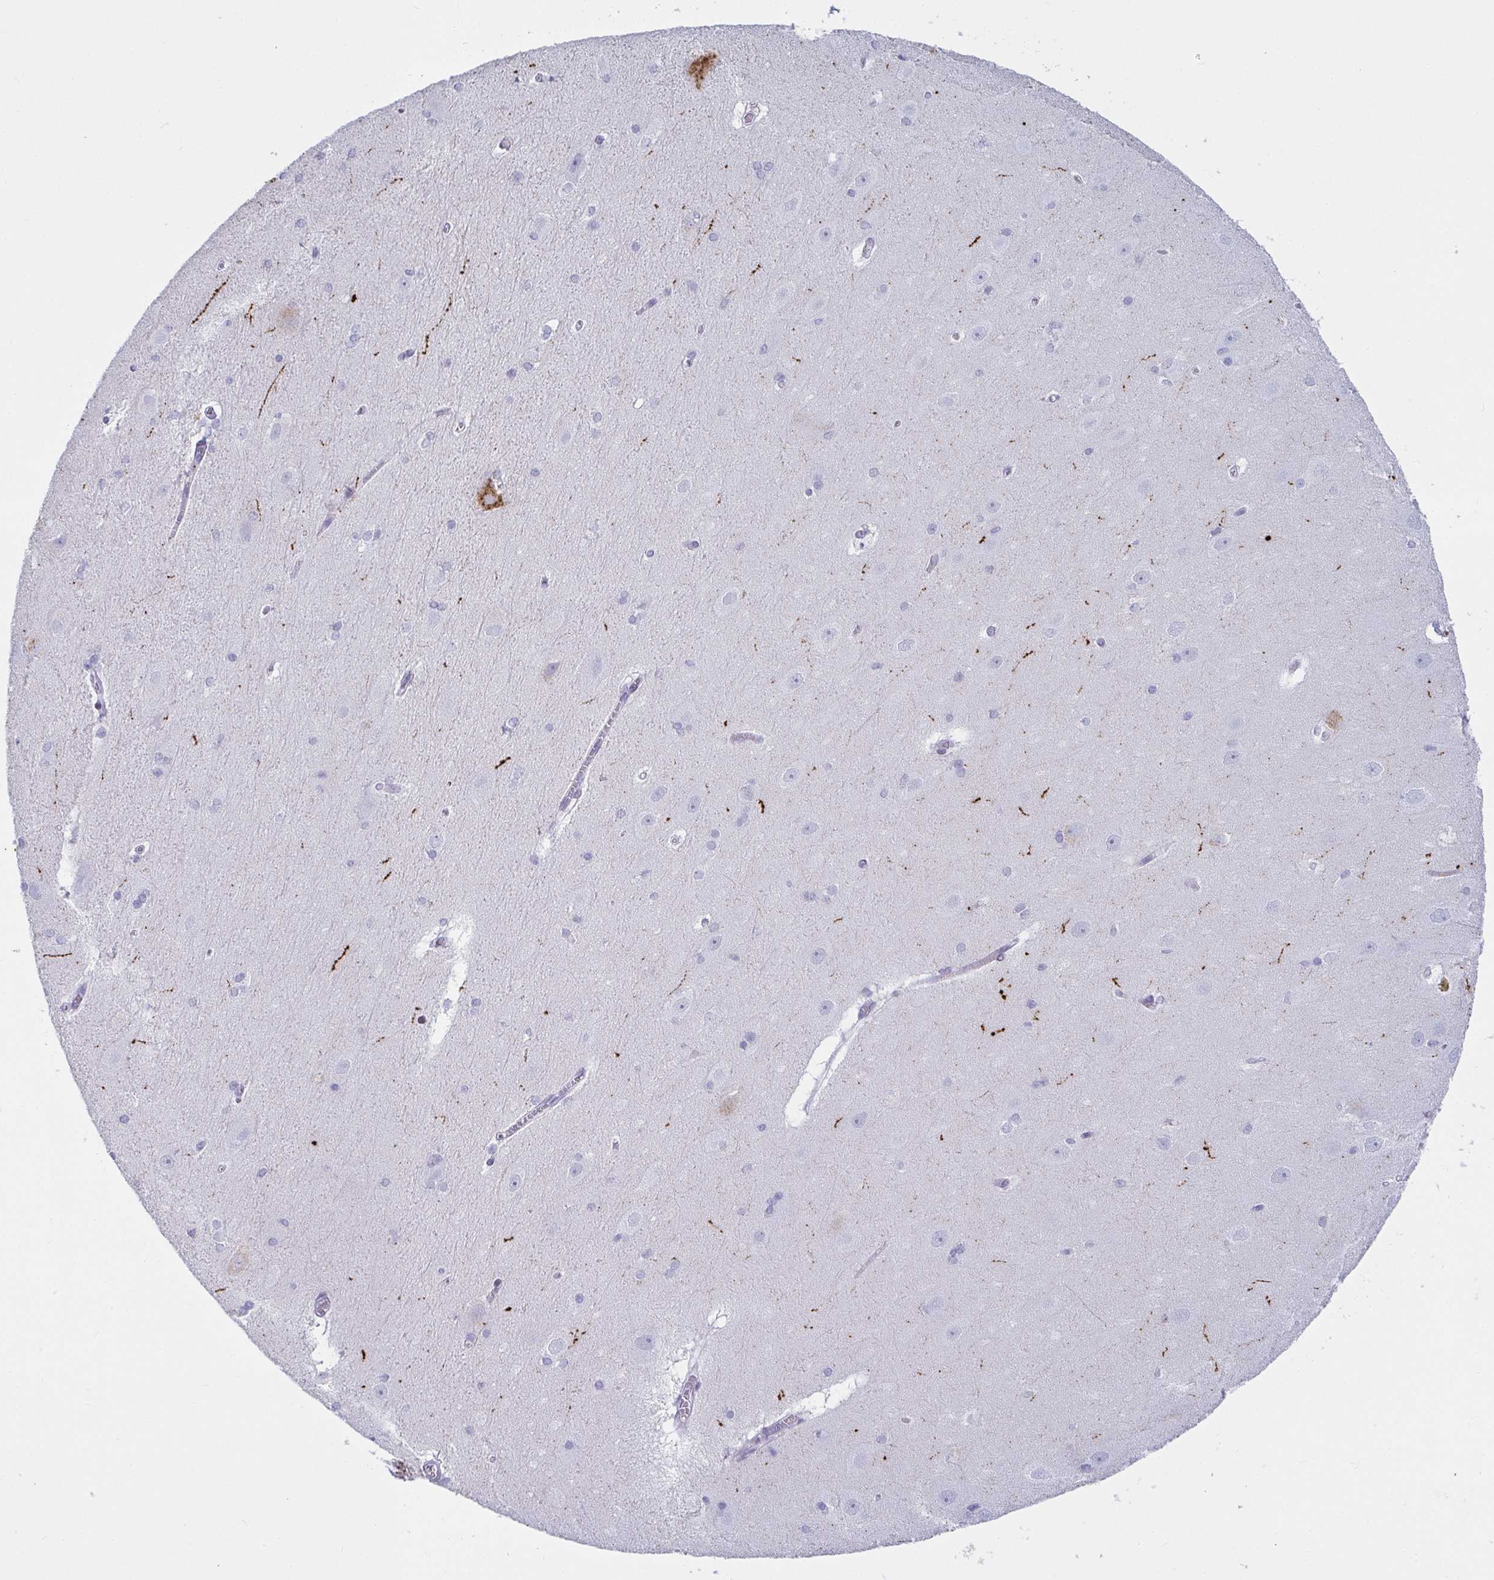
{"staining": {"intensity": "negative", "quantity": "none", "location": "none"}, "tissue": "hippocampus", "cell_type": "Glial cells", "image_type": "normal", "snomed": [{"axis": "morphology", "description": "Normal tissue, NOS"}, {"axis": "topography", "description": "Cerebral cortex"}, {"axis": "topography", "description": "Hippocampus"}], "caption": "Immunohistochemical staining of unremarkable human hippocampus reveals no significant positivity in glial cells. (DAB immunohistochemistry visualized using brightfield microscopy, high magnification).", "gene": "NPY", "patient": {"sex": "female", "age": 19}}